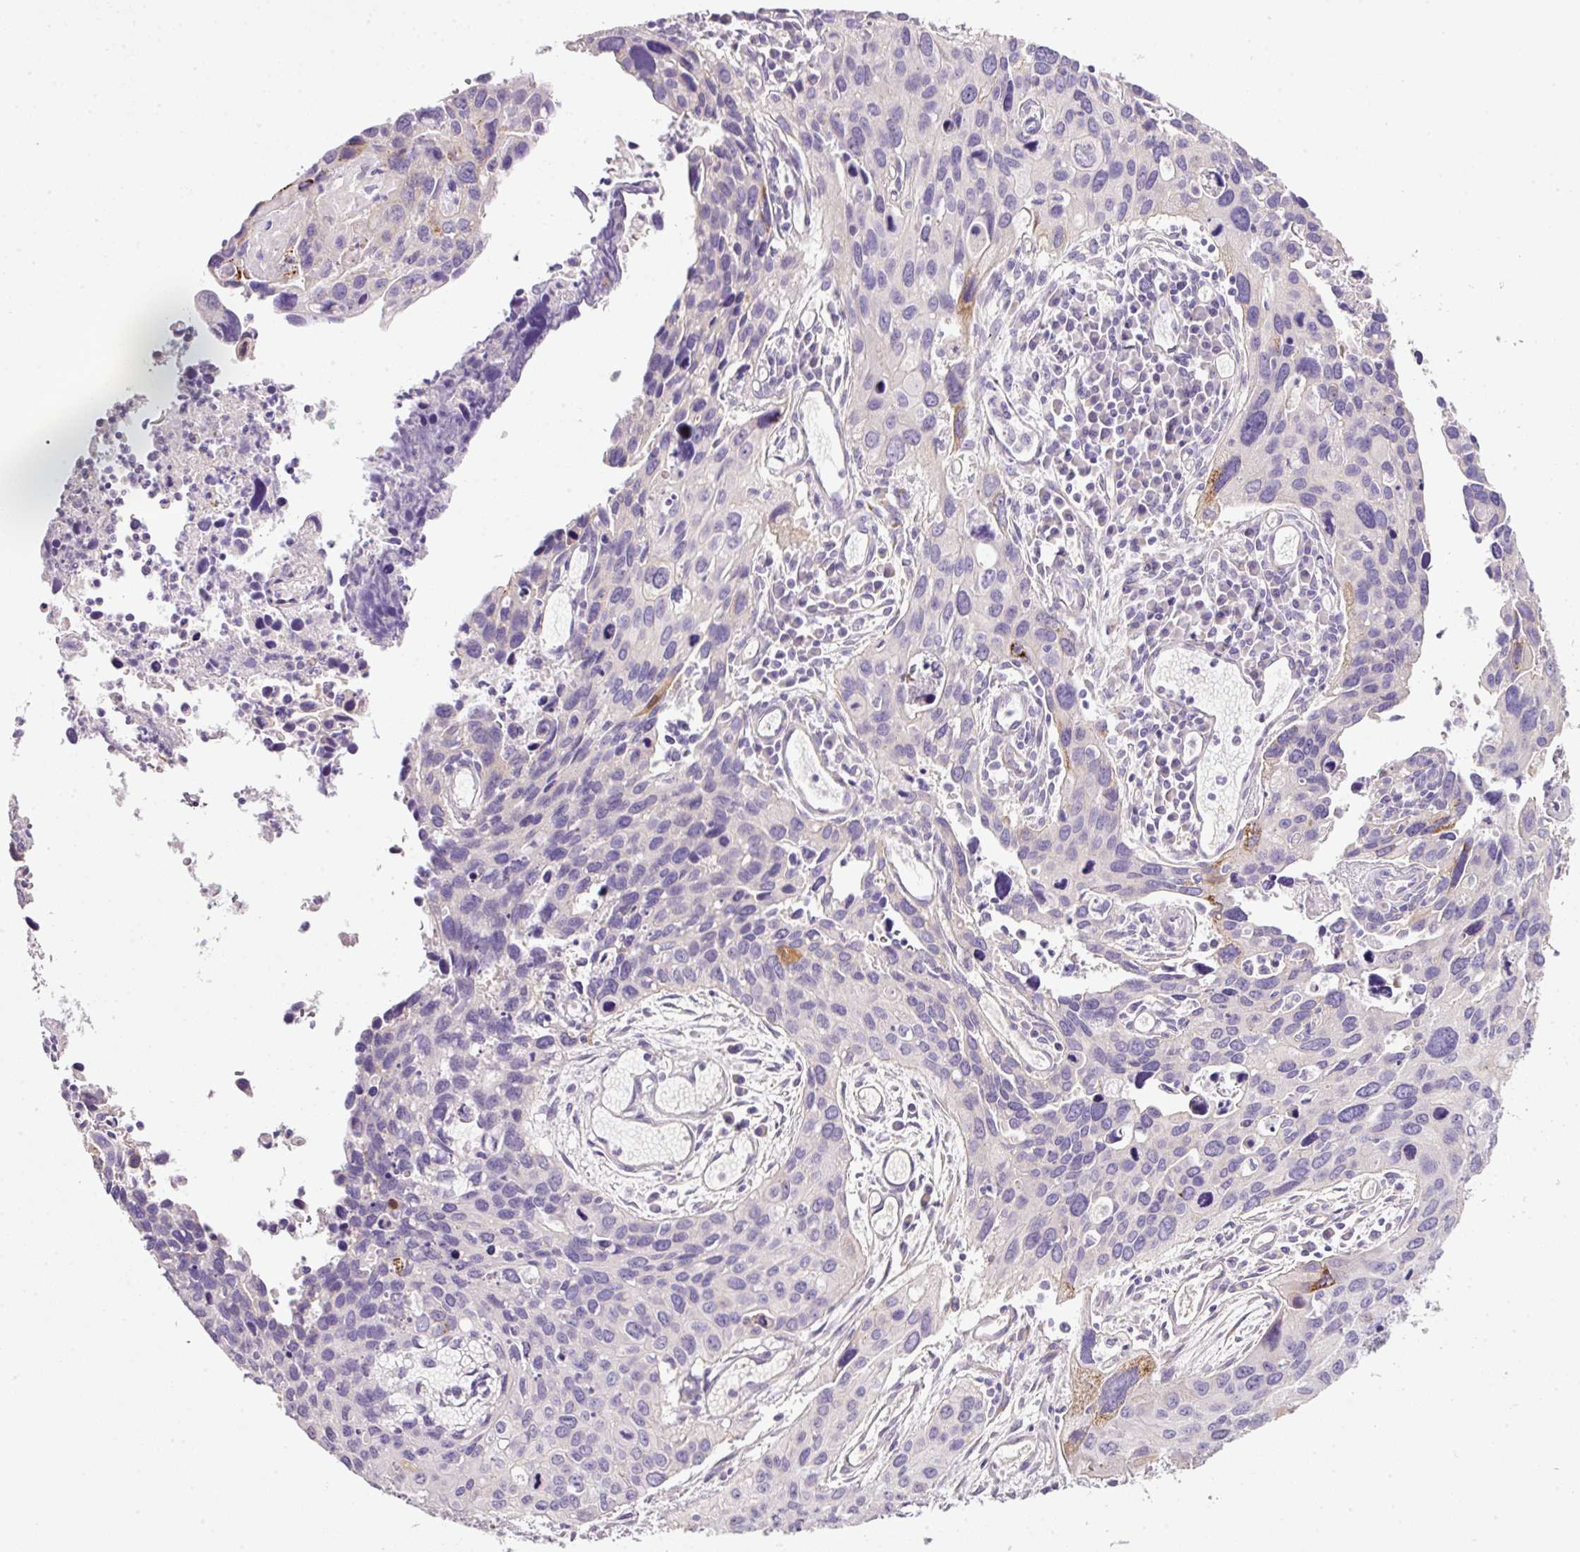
{"staining": {"intensity": "moderate", "quantity": "<25%", "location": "nuclear"}, "tissue": "cervical cancer", "cell_type": "Tumor cells", "image_type": "cancer", "snomed": [{"axis": "morphology", "description": "Squamous cell carcinoma, NOS"}, {"axis": "topography", "description": "Cervix"}], "caption": "Immunohistochemical staining of cervical cancer reveals low levels of moderate nuclear protein expression in approximately <25% of tumor cells.", "gene": "SOS2", "patient": {"sex": "female", "age": 55}}